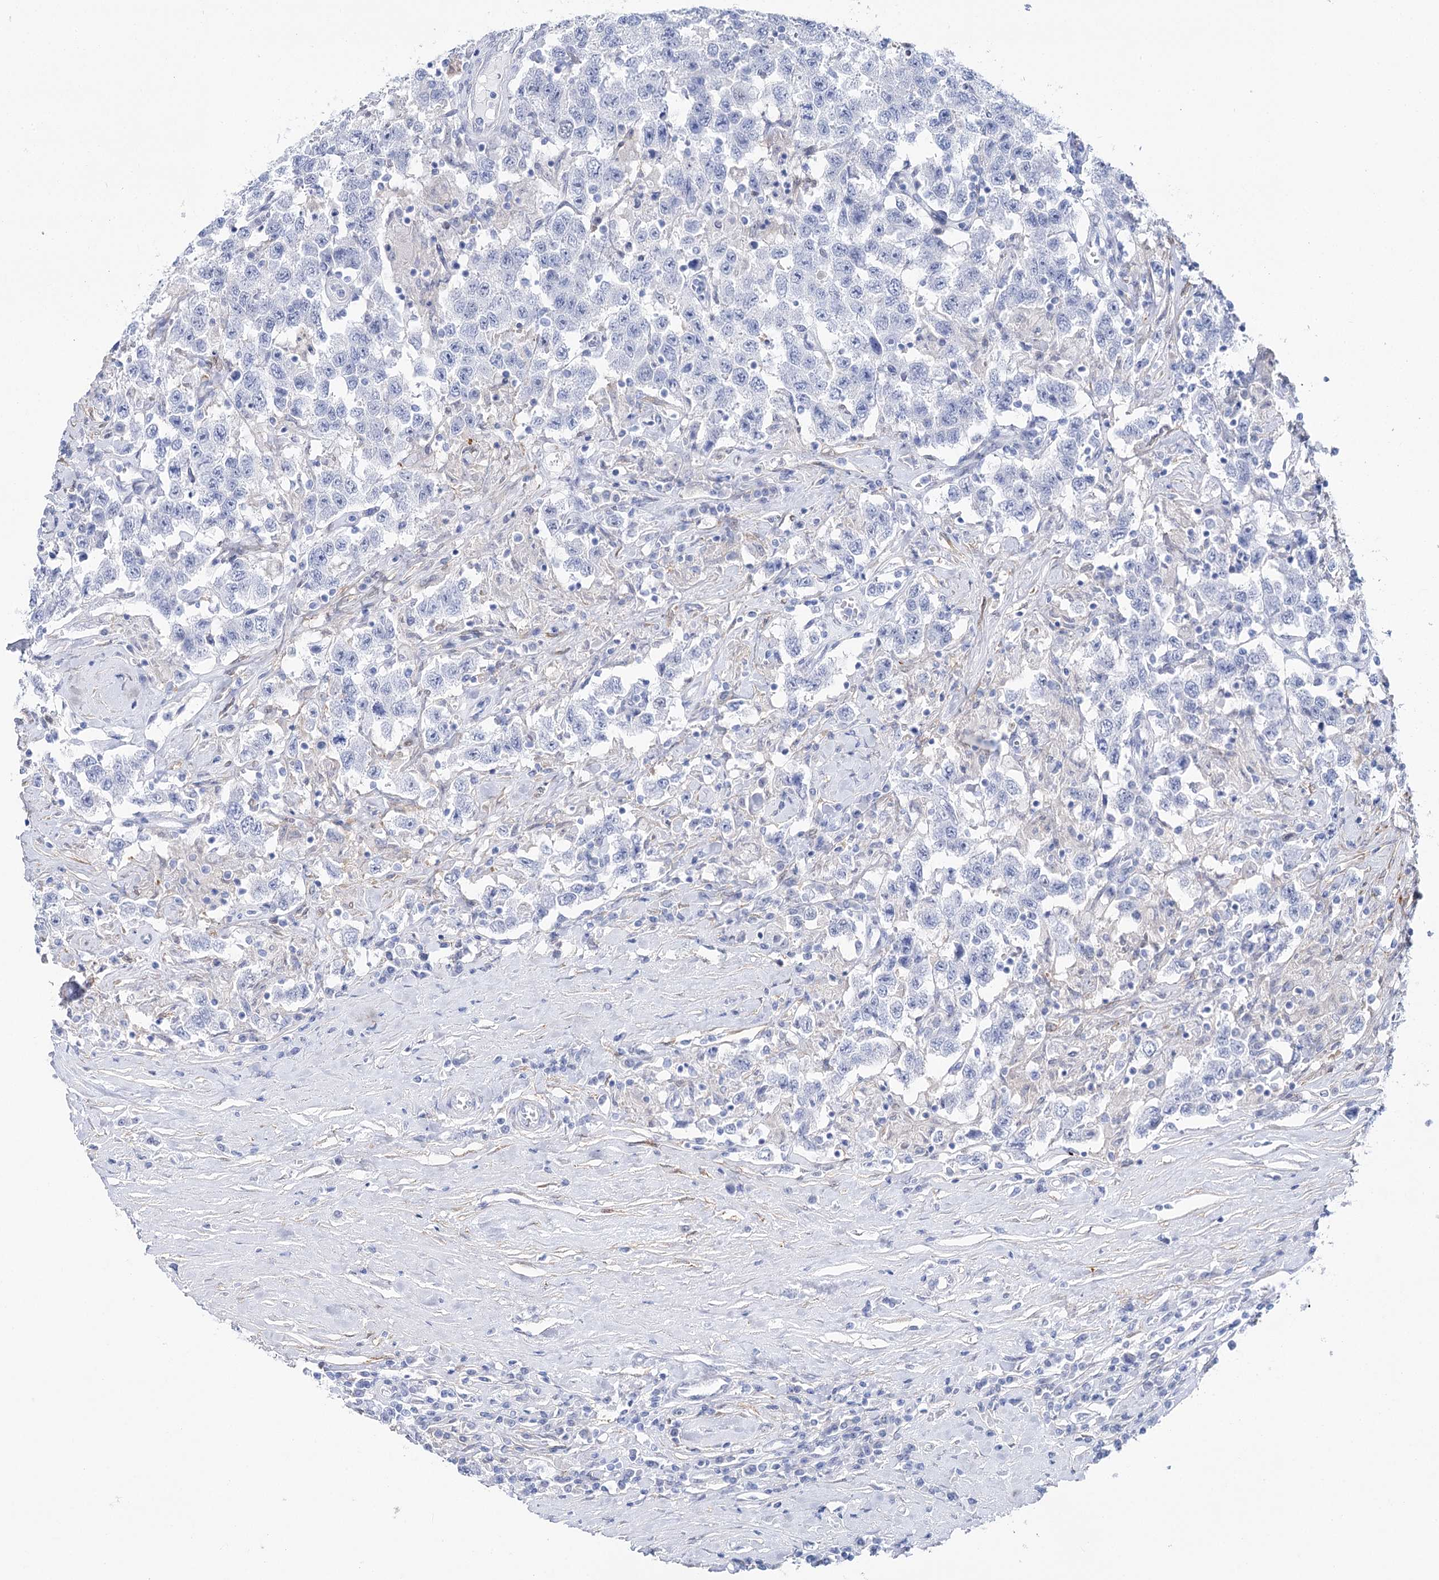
{"staining": {"intensity": "negative", "quantity": "none", "location": "none"}, "tissue": "testis cancer", "cell_type": "Tumor cells", "image_type": "cancer", "snomed": [{"axis": "morphology", "description": "Seminoma, NOS"}, {"axis": "topography", "description": "Testis"}], "caption": "There is no significant staining in tumor cells of testis cancer.", "gene": "UGDH", "patient": {"sex": "male", "age": 41}}